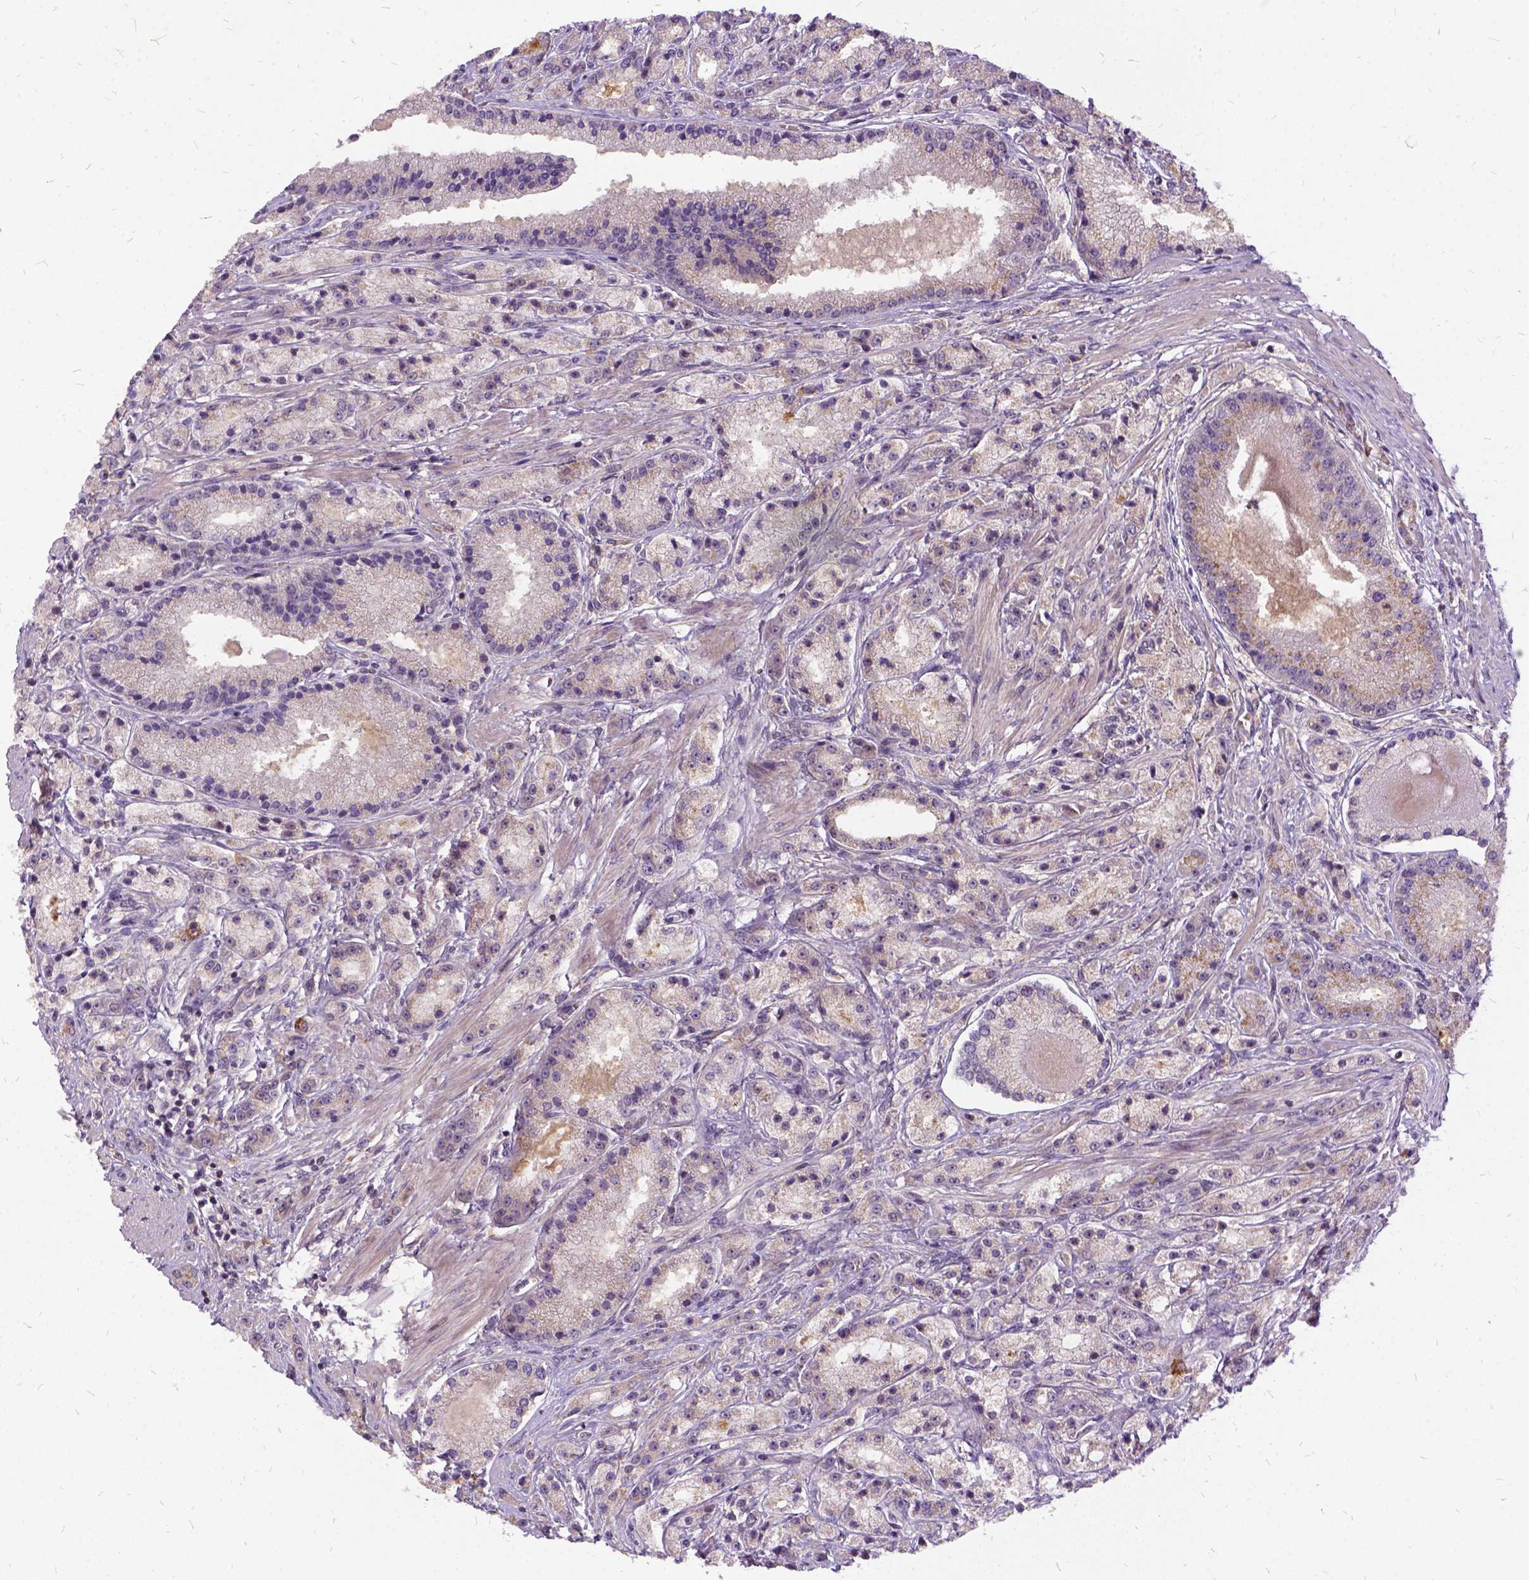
{"staining": {"intensity": "weak", "quantity": ">75%", "location": "cytoplasmic/membranous"}, "tissue": "prostate cancer", "cell_type": "Tumor cells", "image_type": "cancer", "snomed": [{"axis": "morphology", "description": "Adenocarcinoma, High grade"}, {"axis": "topography", "description": "Prostate"}], "caption": "Approximately >75% of tumor cells in prostate adenocarcinoma (high-grade) display weak cytoplasmic/membranous protein positivity as visualized by brown immunohistochemical staining.", "gene": "ILRUN", "patient": {"sex": "male", "age": 67}}